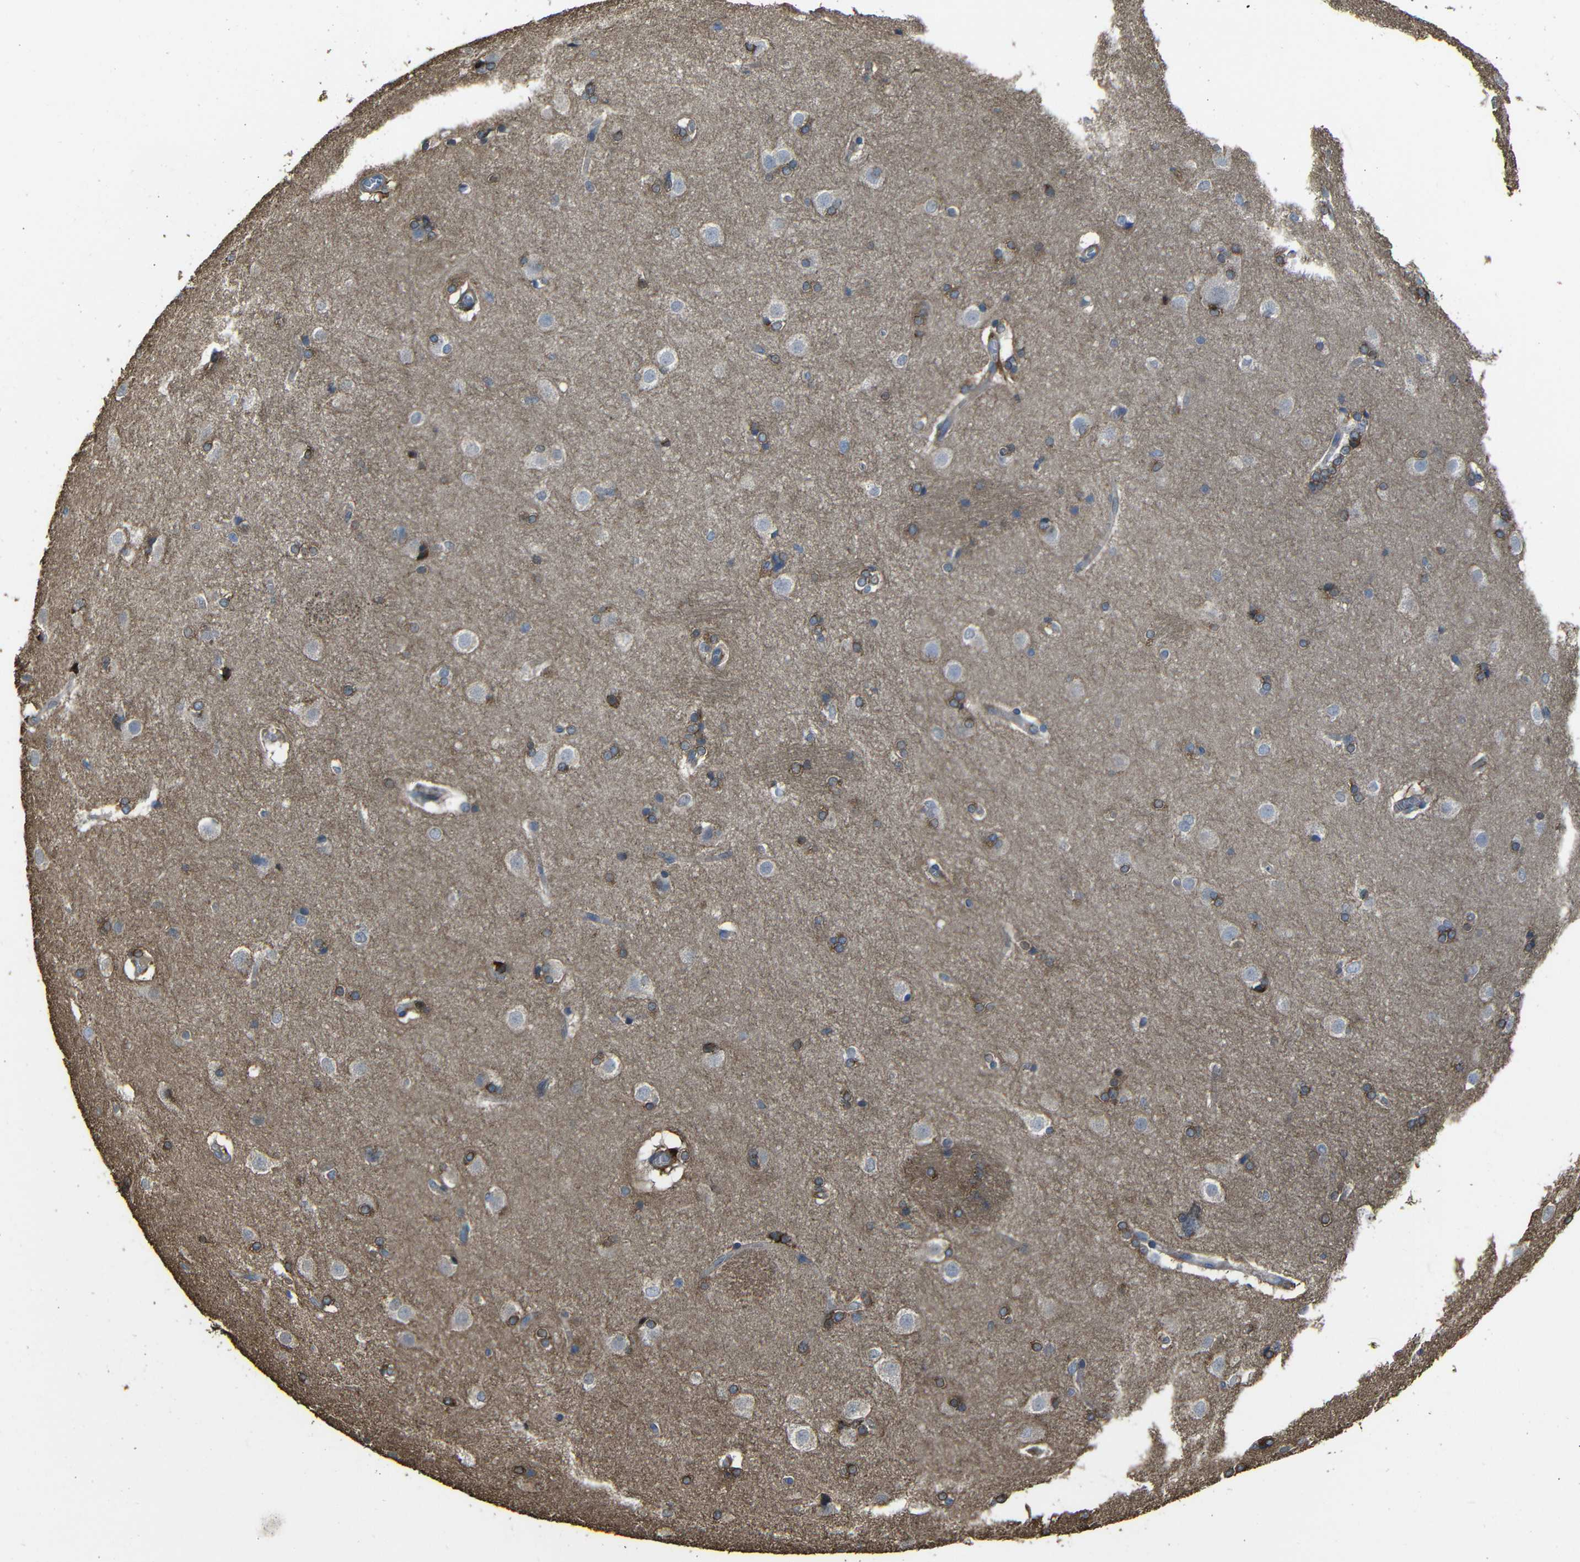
{"staining": {"intensity": "moderate", "quantity": "25%-75%", "location": "cytoplasmic/membranous"}, "tissue": "caudate", "cell_type": "Glial cells", "image_type": "normal", "snomed": [{"axis": "morphology", "description": "Normal tissue, NOS"}, {"axis": "topography", "description": "Lateral ventricle wall"}], "caption": "Protein expression by immunohistochemistry (IHC) shows moderate cytoplasmic/membranous staining in about 25%-75% of glial cells in normal caudate.", "gene": "ADGRE5", "patient": {"sex": "female", "age": 19}}